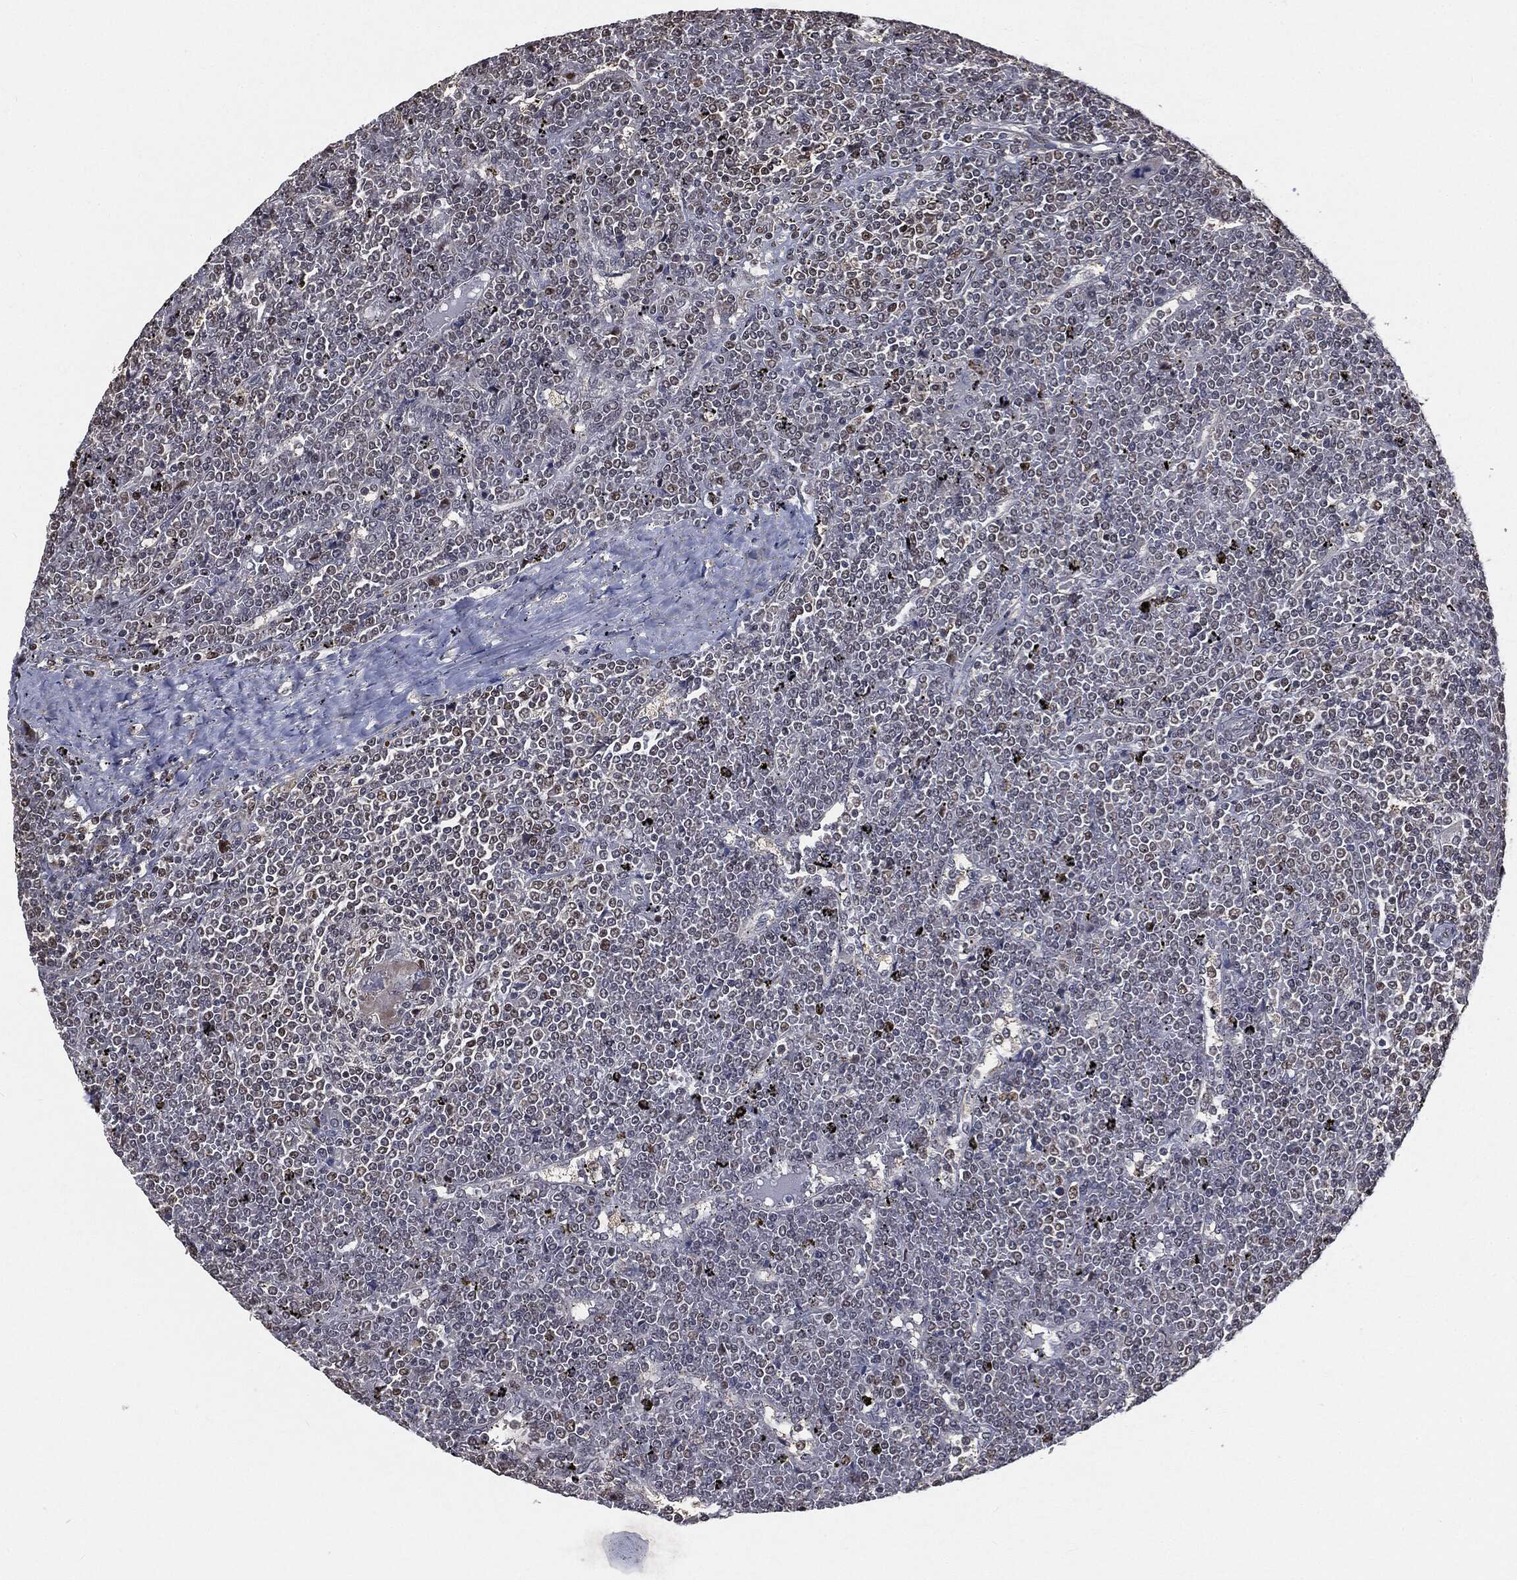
{"staining": {"intensity": "negative", "quantity": "none", "location": "none"}, "tissue": "lymphoma", "cell_type": "Tumor cells", "image_type": "cancer", "snomed": [{"axis": "morphology", "description": "Malignant lymphoma, non-Hodgkin's type, Low grade"}, {"axis": "topography", "description": "Spleen"}], "caption": "There is no significant expression in tumor cells of low-grade malignant lymphoma, non-Hodgkin's type.", "gene": "SHLD2", "patient": {"sex": "female", "age": 19}}